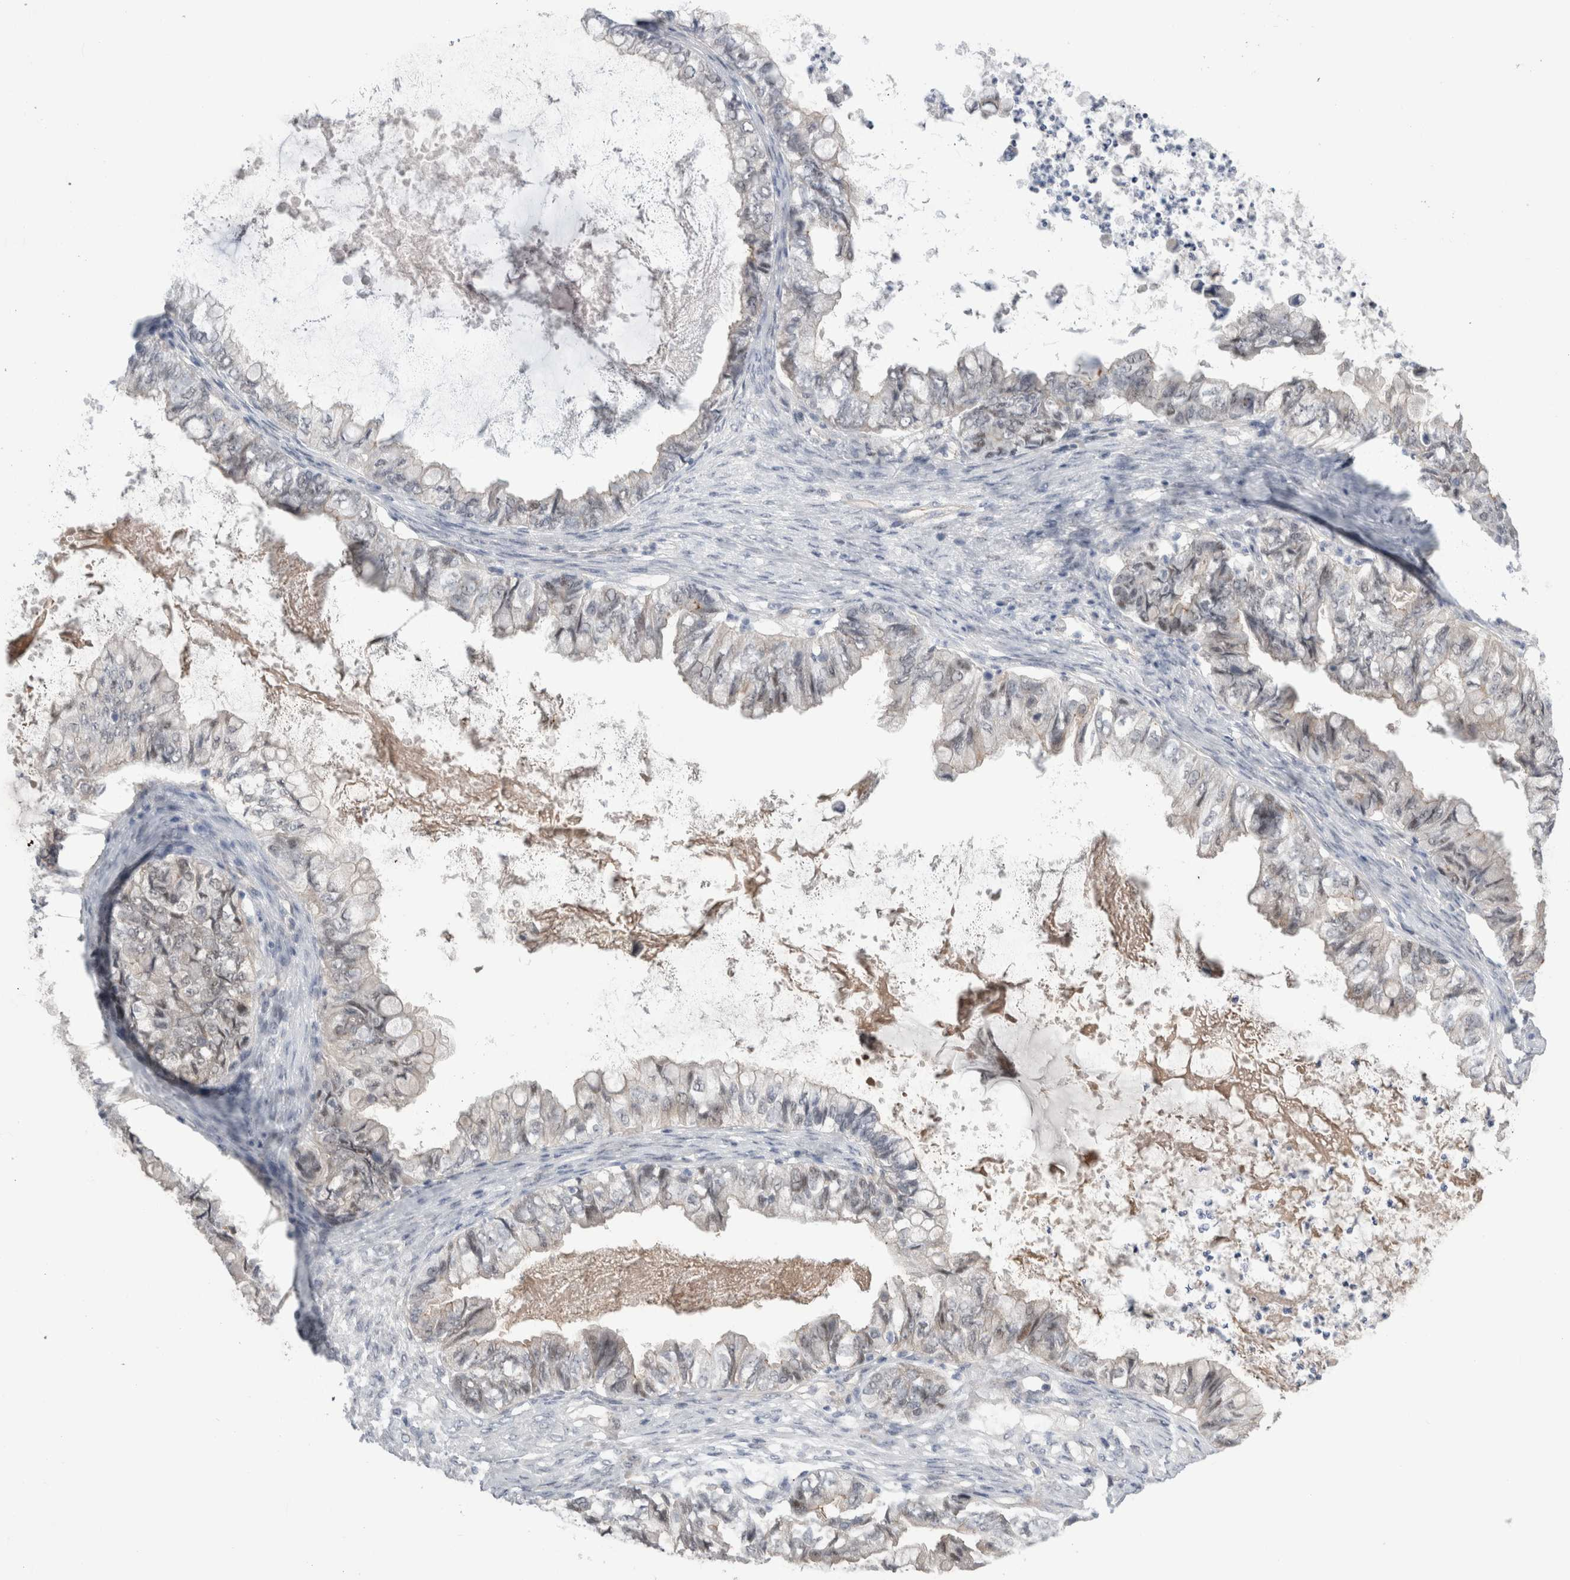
{"staining": {"intensity": "weak", "quantity": "<25%", "location": "nuclear"}, "tissue": "ovarian cancer", "cell_type": "Tumor cells", "image_type": "cancer", "snomed": [{"axis": "morphology", "description": "Cystadenocarcinoma, mucinous, NOS"}, {"axis": "topography", "description": "Ovary"}], "caption": "This micrograph is of ovarian cancer stained with IHC to label a protein in brown with the nuclei are counter-stained blue. There is no positivity in tumor cells.", "gene": "TAFA5", "patient": {"sex": "female", "age": 80}}